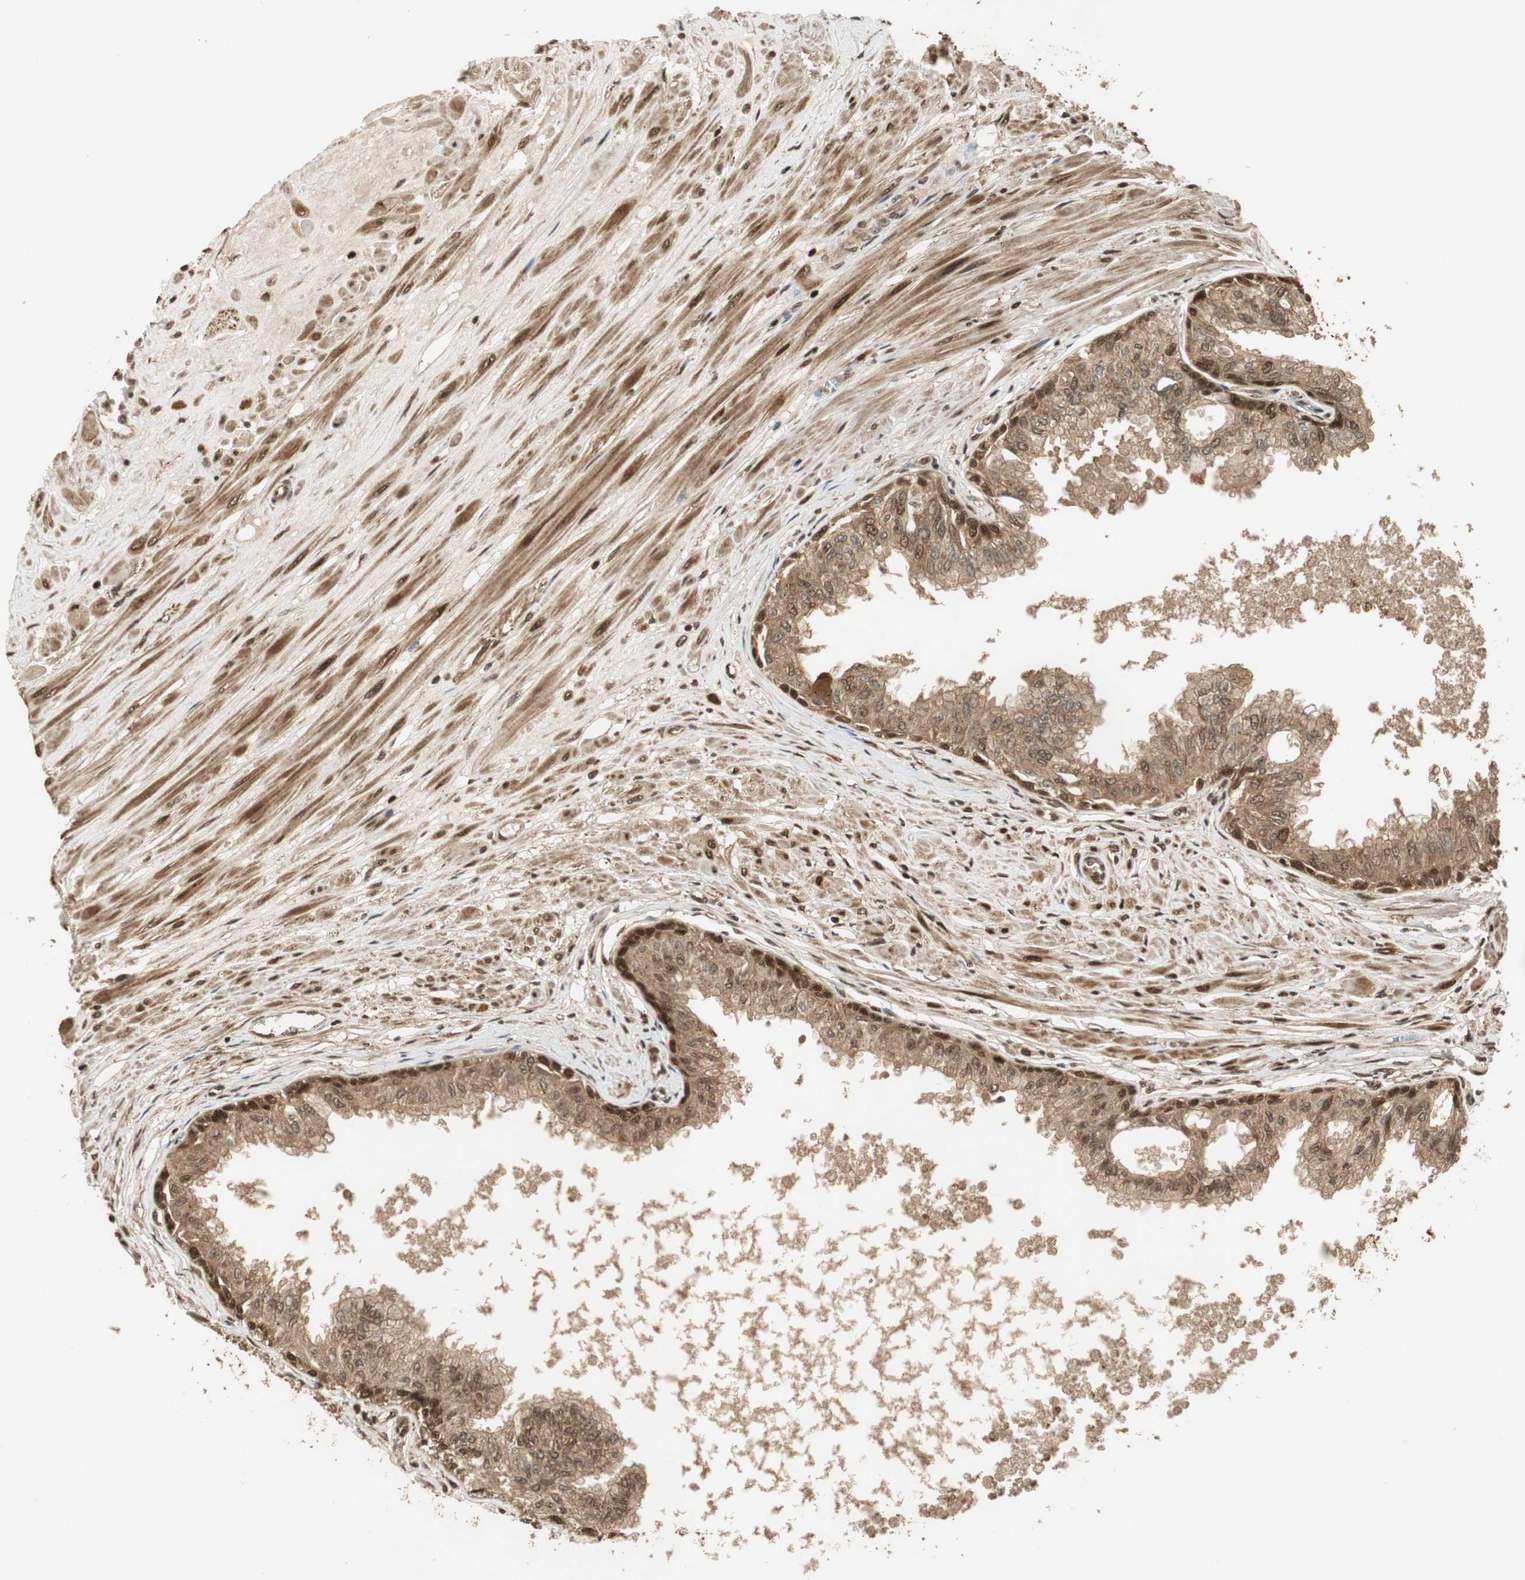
{"staining": {"intensity": "strong", "quantity": ">75%", "location": "cytoplasmic/membranous,nuclear"}, "tissue": "prostate", "cell_type": "Glandular cells", "image_type": "normal", "snomed": [{"axis": "morphology", "description": "Normal tissue, NOS"}, {"axis": "topography", "description": "Prostate"}, {"axis": "topography", "description": "Seminal veicle"}], "caption": "A histopathology image showing strong cytoplasmic/membranous,nuclear staining in about >75% of glandular cells in unremarkable prostate, as visualized by brown immunohistochemical staining.", "gene": "RPA3", "patient": {"sex": "male", "age": 60}}